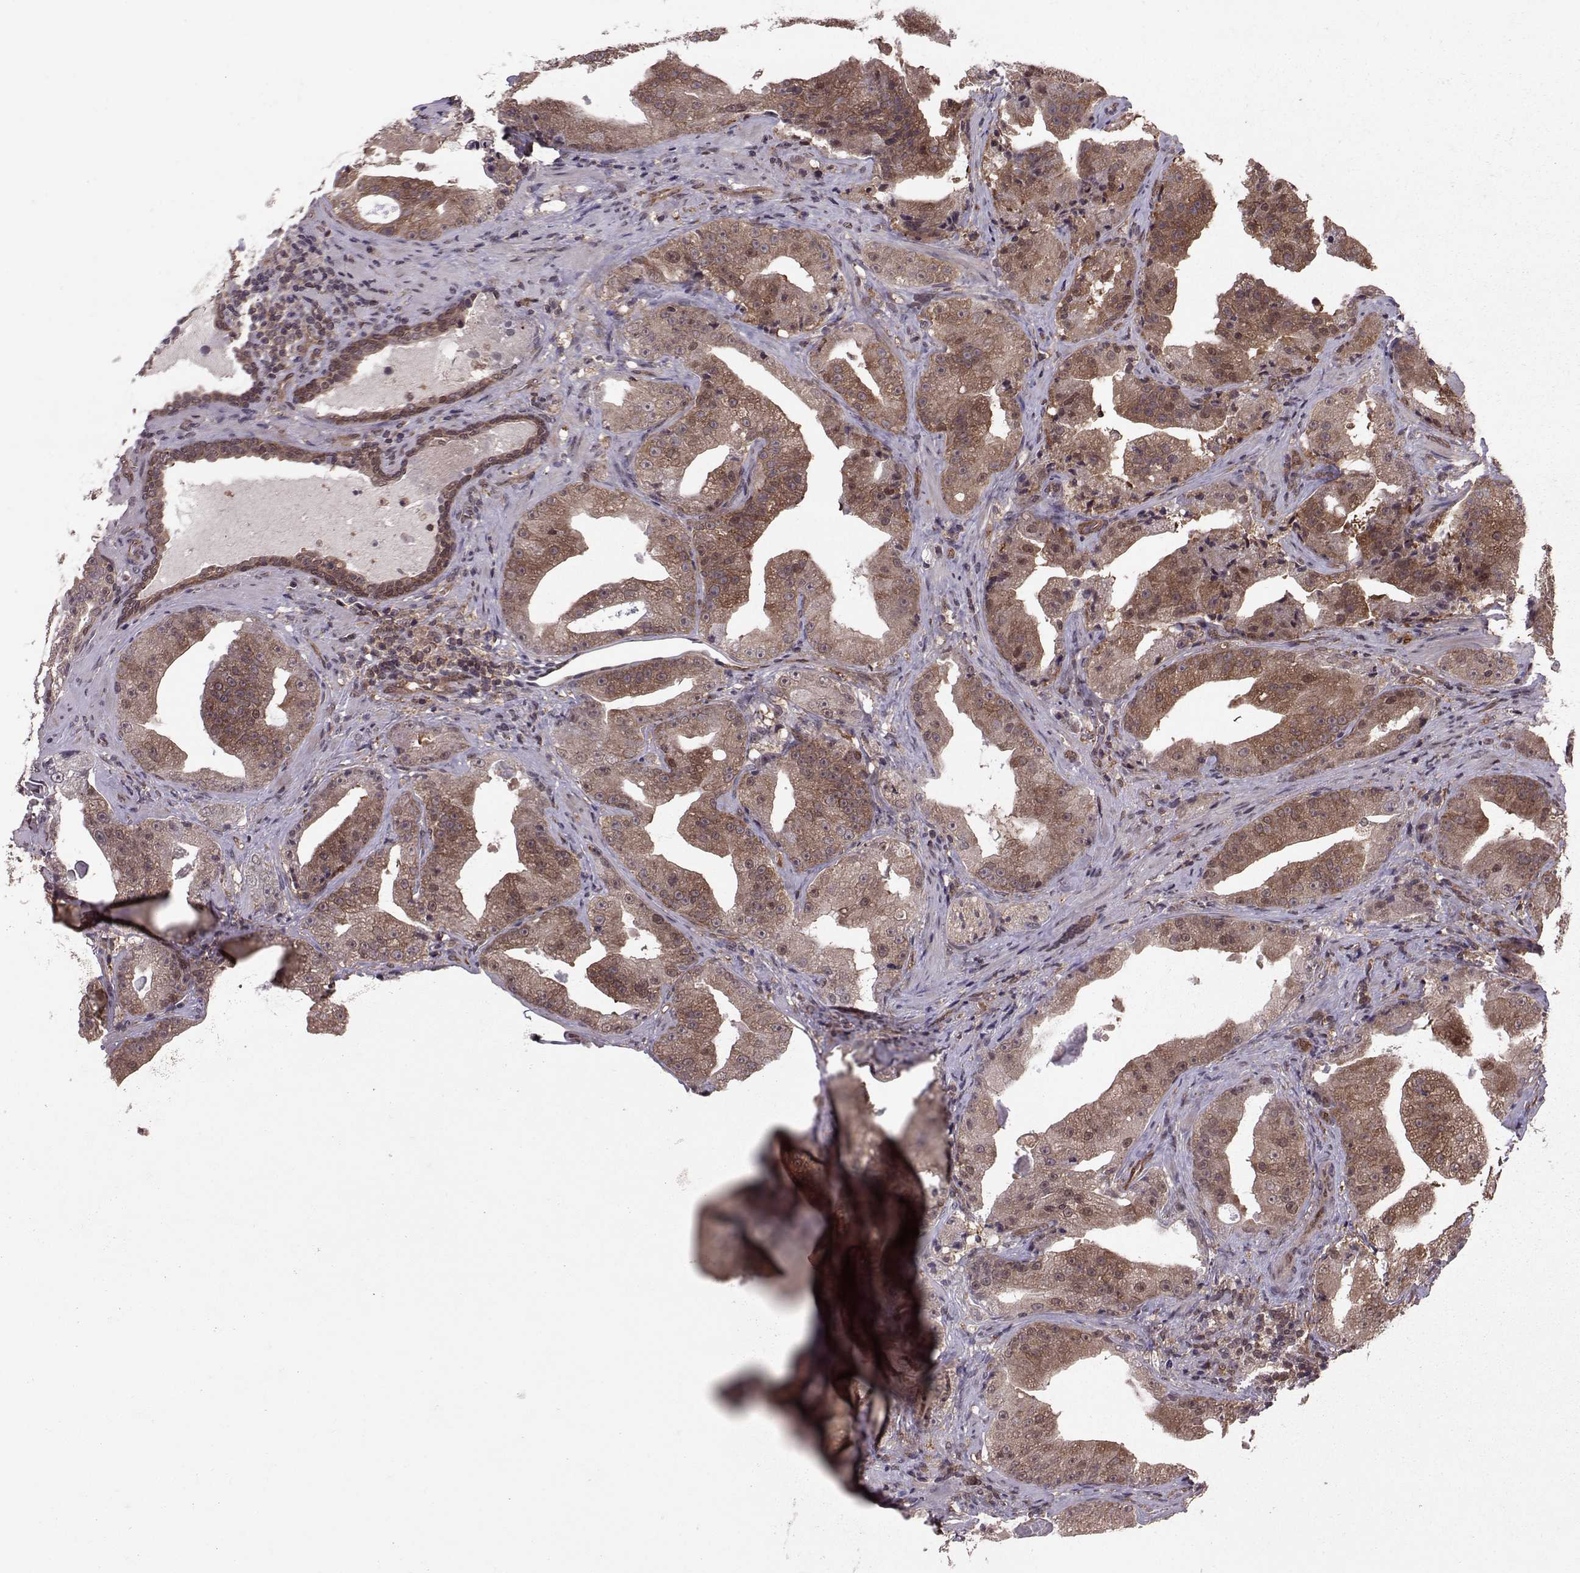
{"staining": {"intensity": "moderate", "quantity": "25%-75%", "location": "cytoplasmic/membranous"}, "tissue": "prostate cancer", "cell_type": "Tumor cells", "image_type": "cancer", "snomed": [{"axis": "morphology", "description": "Adenocarcinoma, Low grade"}, {"axis": "topography", "description": "Prostate"}], "caption": "Immunohistochemical staining of prostate cancer demonstrates moderate cytoplasmic/membranous protein positivity in approximately 25%-75% of tumor cells.", "gene": "PPP2R2A", "patient": {"sex": "male", "age": 62}}